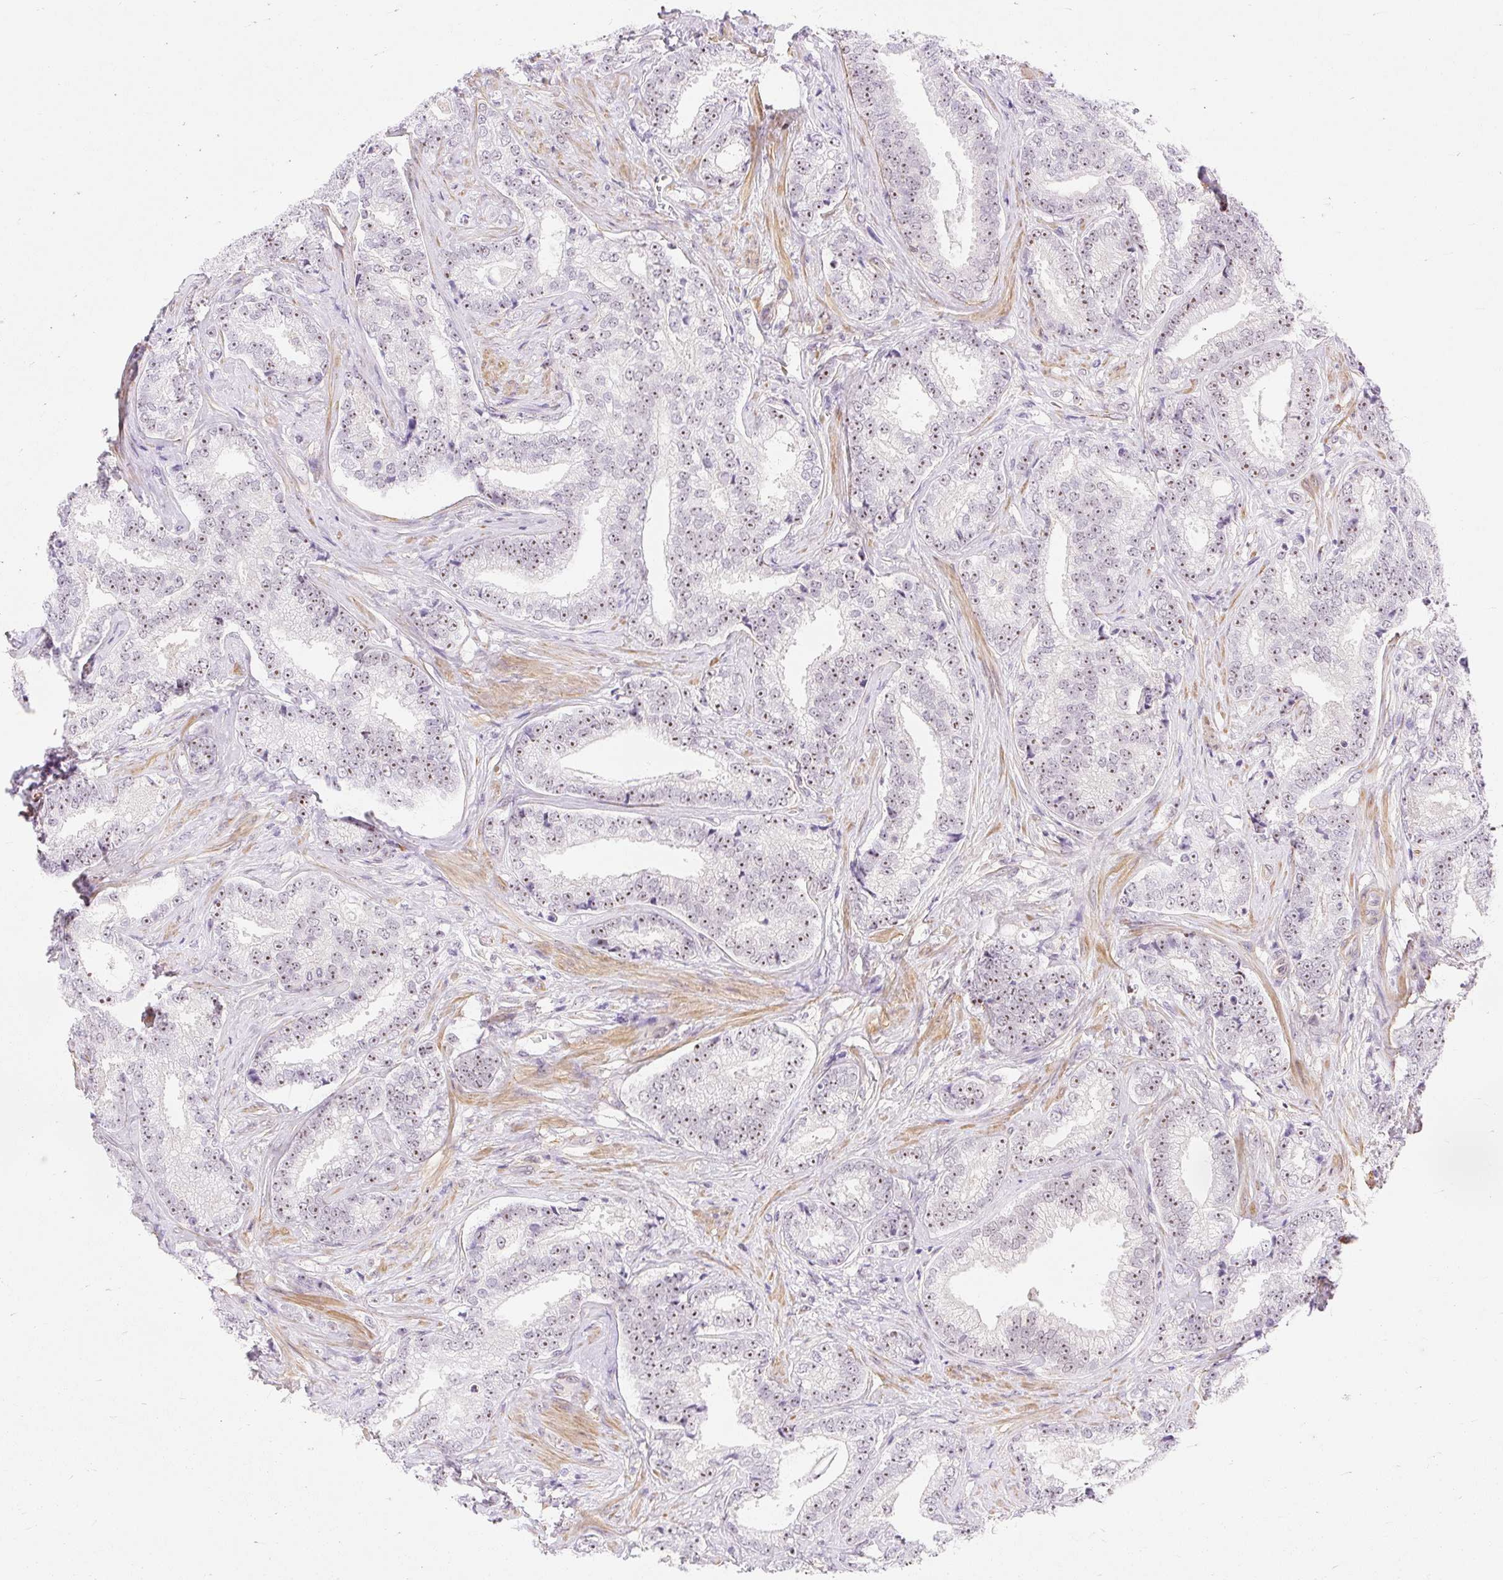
{"staining": {"intensity": "moderate", "quantity": ">75%", "location": "nuclear"}, "tissue": "prostate cancer", "cell_type": "Tumor cells", "image_type": "cancer", "snomed": [{"axis": "morphology", "description": "Adenocarcinoma, Low grade"}, {"axis": "topography", "description": "Prostate"}], "caption": "Low-grade adenocarcinoma (prostate) stained with a protein marker exhibits moderate staining in tumor cells.", "gene": "OBP2A", "patient": {"sex": "male", "age": 63}}